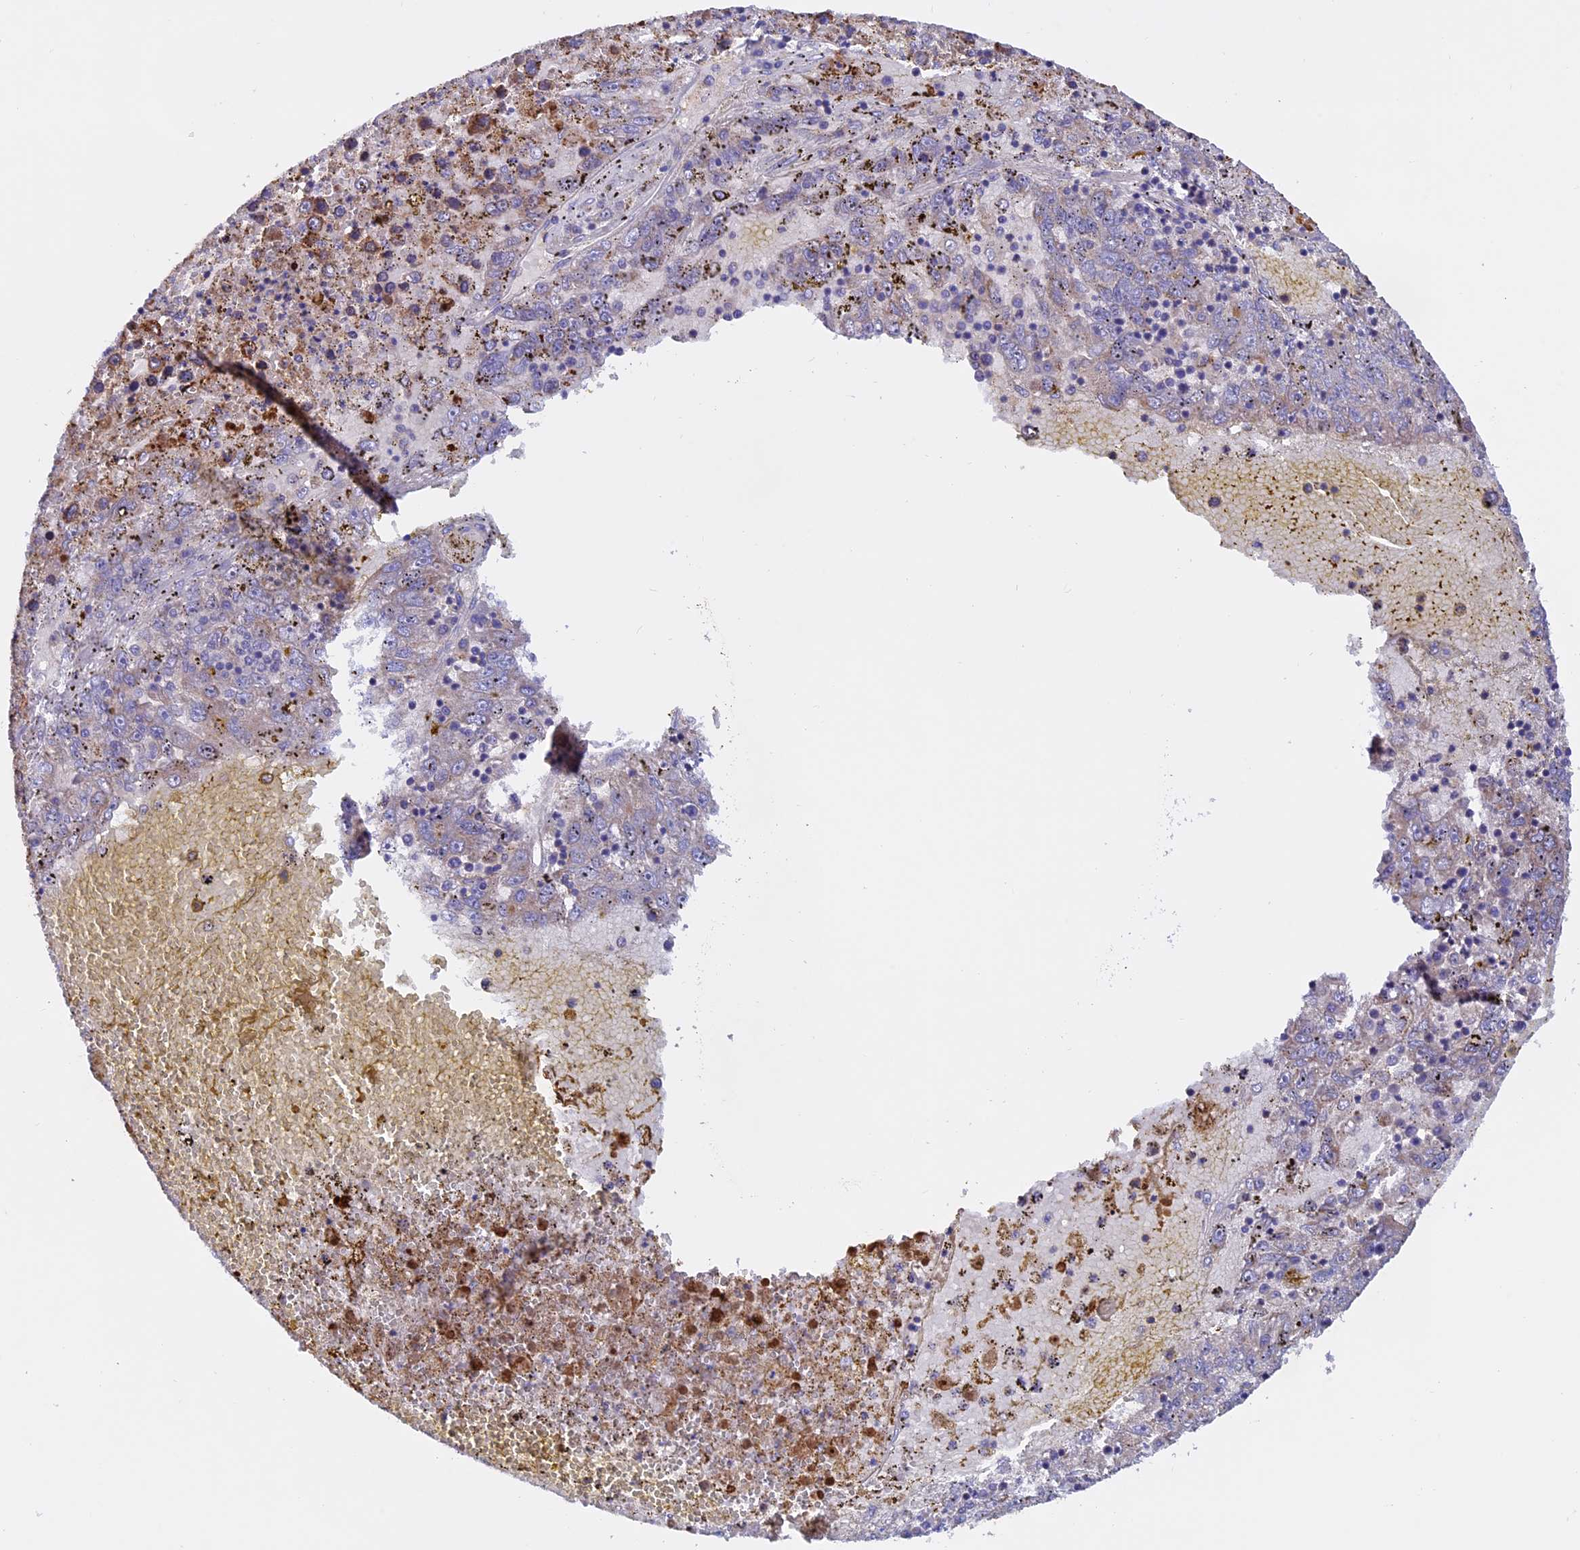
{"staining": {"intensity": "moderate", "quantity": "25%-75%", "location": "cytoplasmic/membranous"}, "tissue": "liver cancer", "cell_type": "Tumor cells", "image_type": "cancer", "snomed": [{"axis": "morphology", "description": "Carcinoma, Hepatocellular, NOS"}, {"axis": "topography", "description": "Liver"}], "caption": "Tumor cells exhibit medium levels of moderate cytoplasmic/membranous expression in about 25%-75% of cells in human liver hepatocellular carcinoma.", "gene": "PTPN9", "patient": {"sex": "male", "age": 49}}